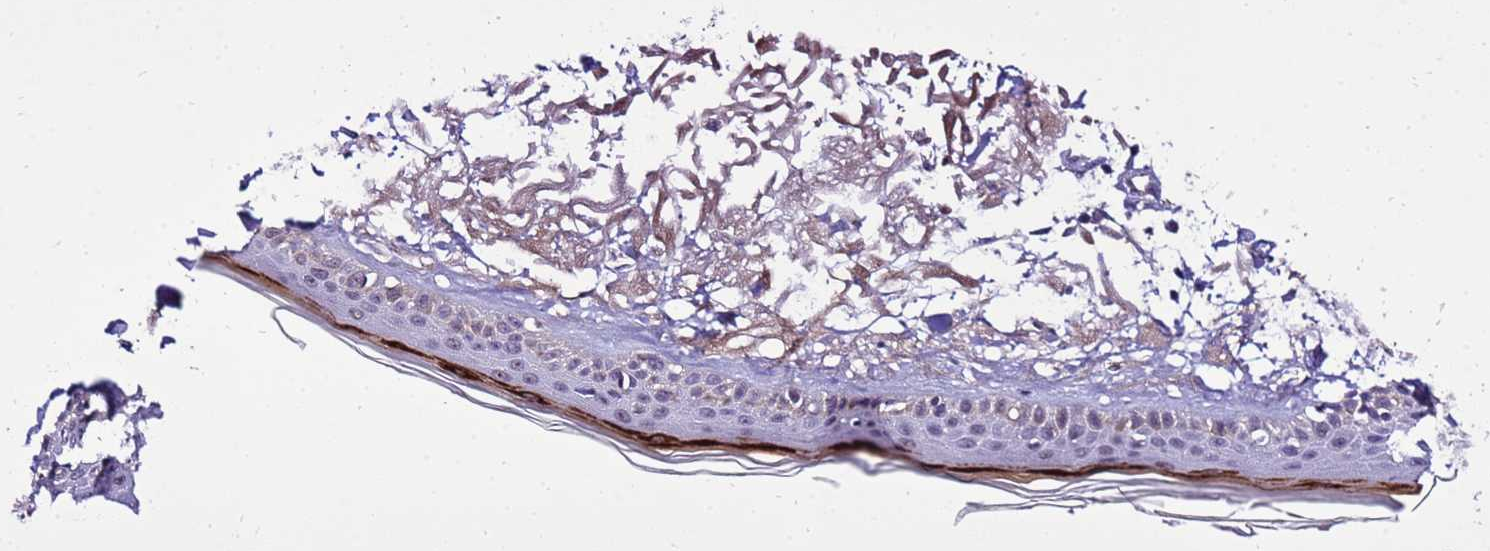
{"staining": {"intensity": "weak", "quantity": "25%-75%", "location": "nuclear"}, "tissue": "skin", "cell_type": "Fibroblasts", "image_type": "normal", "snomed": [{"axis": "morphology", "description": "Normal tissue, NOS"}, {"axis": "topography", "description": "Skin"}, {"axis": "topography", "description": "Skeletal muscle"}], "caption": "Human skin stained with a brown dye demonstrates weak nuclear positive staining in about 25%-75% of fibroblasts.", "gene": "C19orf47", "patient": {"sex": "male", "age": 83}}